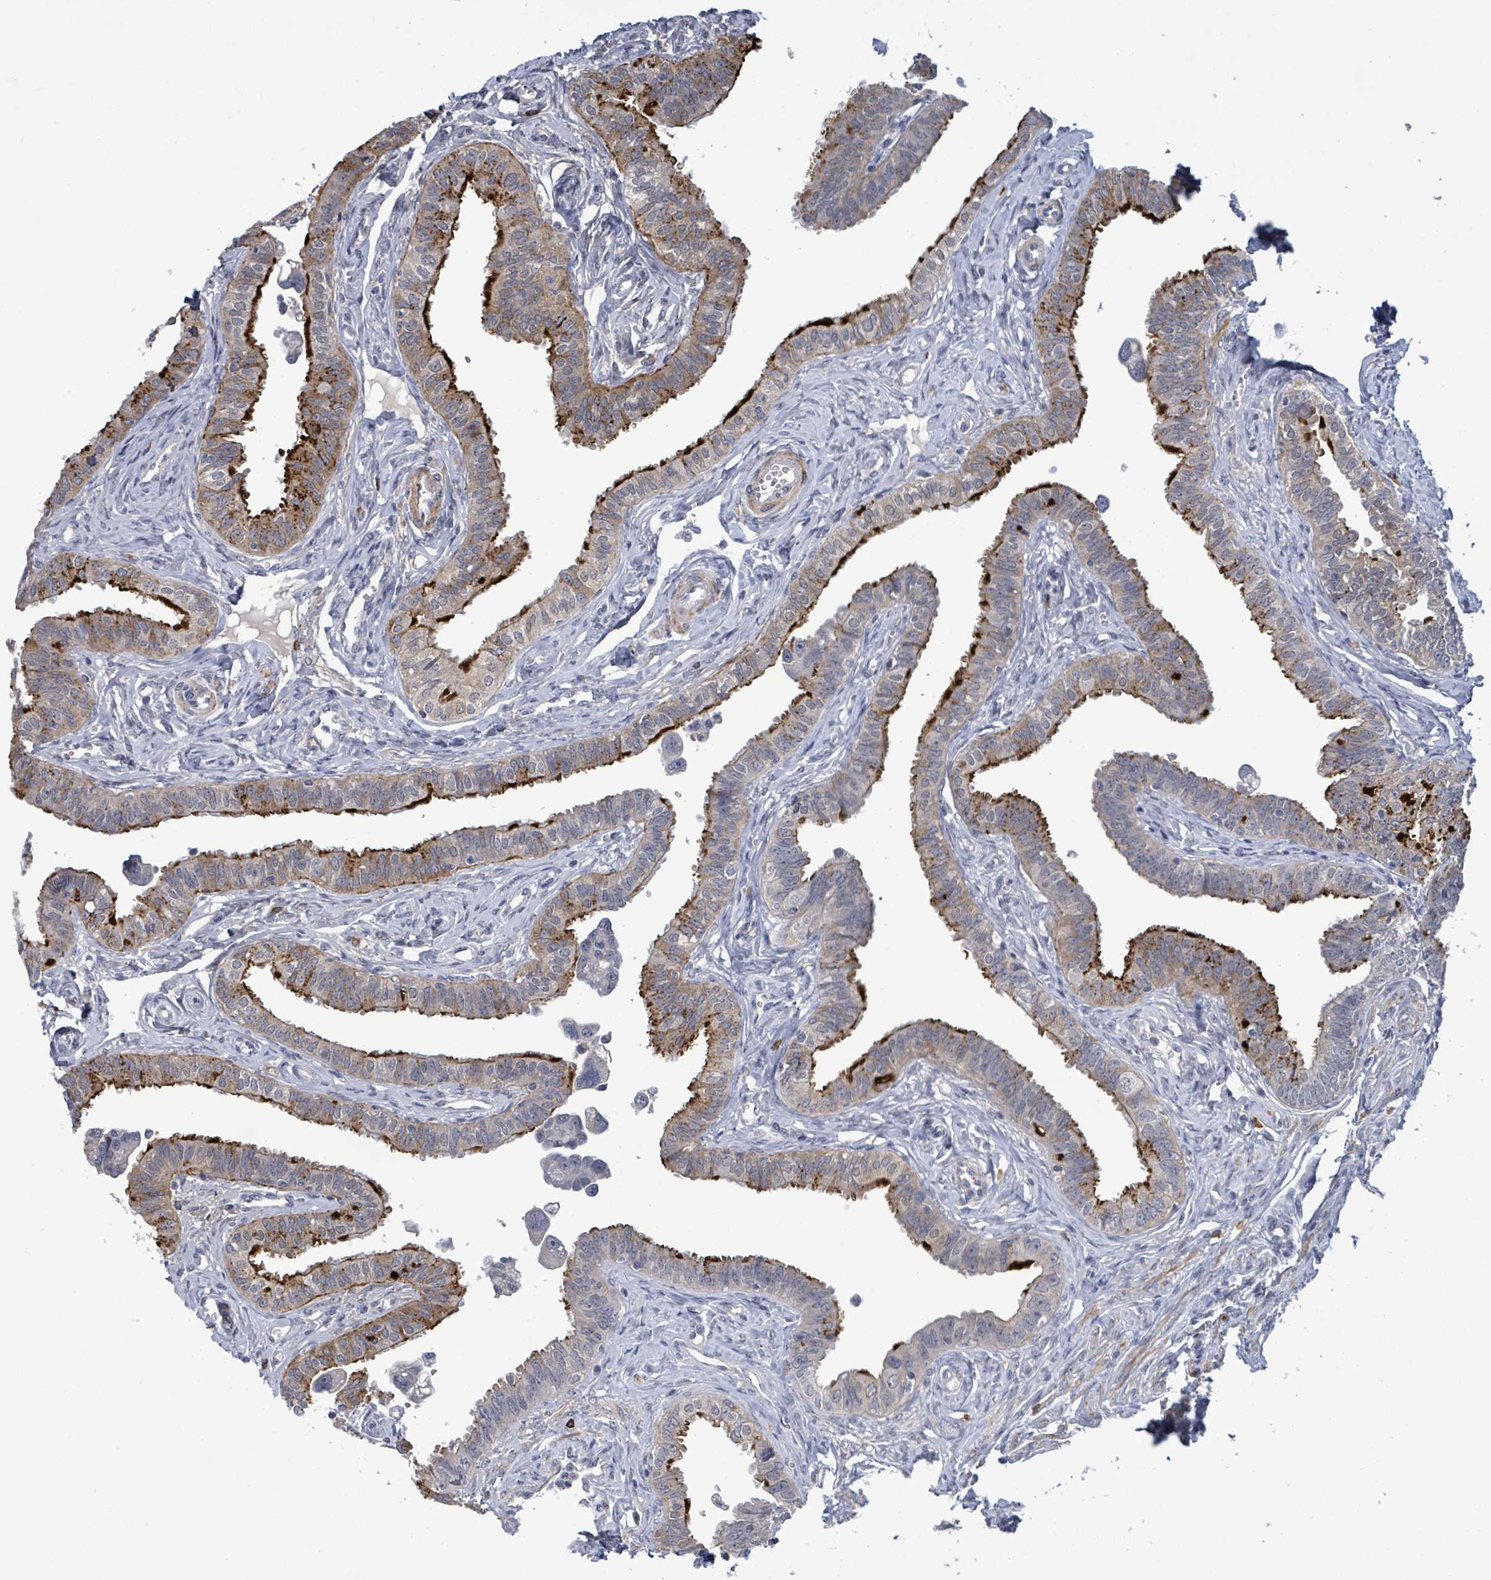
{"staining": {"intensity": "strong", "quantity": "25%-75%", "location": "cytoplasmic/membranous"}, "tissue": "fallopian tube", "cell_type": "Glandular cells", "image_type": "normal", "snomed": [{"axis": "morphology", "description": "Normal tissue, NOS"}, {"axis": "morphology", "description": "Carcinoma, NOS"}, {"axis": "topography", "description": "Fallopian tube"}, {"axis": "topography", "description": "Ovary"}], "caption": "Immunohistochemistry (DAB (3,3'-diaminobenzidine)) staining of unremarkable human fallopian tube demonstrates strong cytoplasmic/membranous protein staining in approximately 25%-75% of glandular cells. (DAB IHC with brightfield microscopy, high magnification).", "gene": "AMMECR1", "patient": {"sex": "female", "age": 59}}